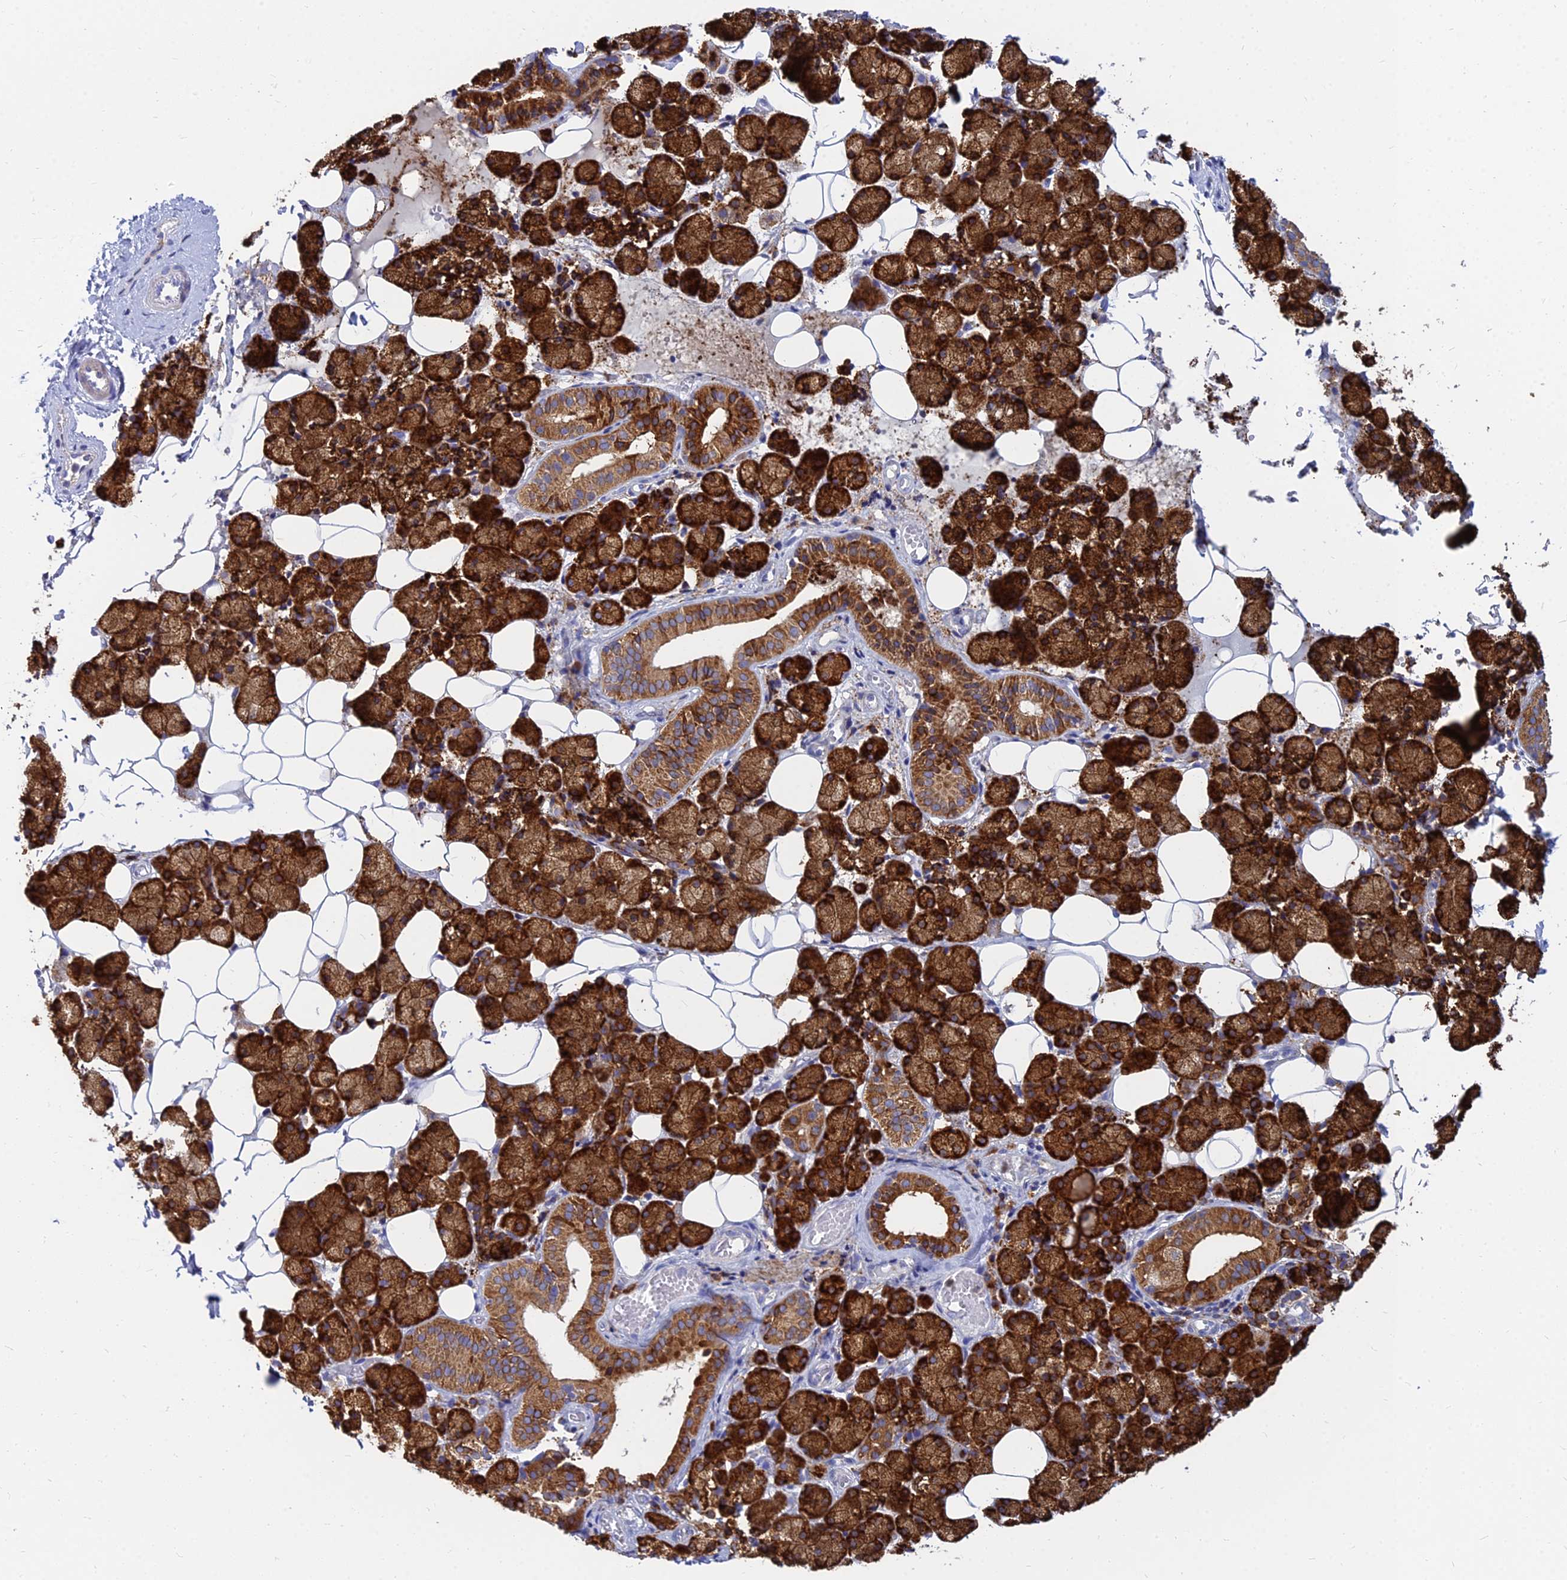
{"staining": {"intensity": "strong", "quantity": ">75%", "location": "cytoplasmic/membranous"}, "tissue": "salivary gland", "cell_type": "Glandular cells", "image_type": "normal", "snomed": [{"axis": "morphology", "description": "Normal tissue, NOS"}, {"axis": "topography", "description": "Salivary gland"}], "caption": "This is a histology image of immunohistochemistry staining of unremarkable salivary gland, which shows strong positivity in the cytoplasmic/membranous of glandular cells.", "gene": "CCT6A", "patient": {"sex": "female", "age": 33}}